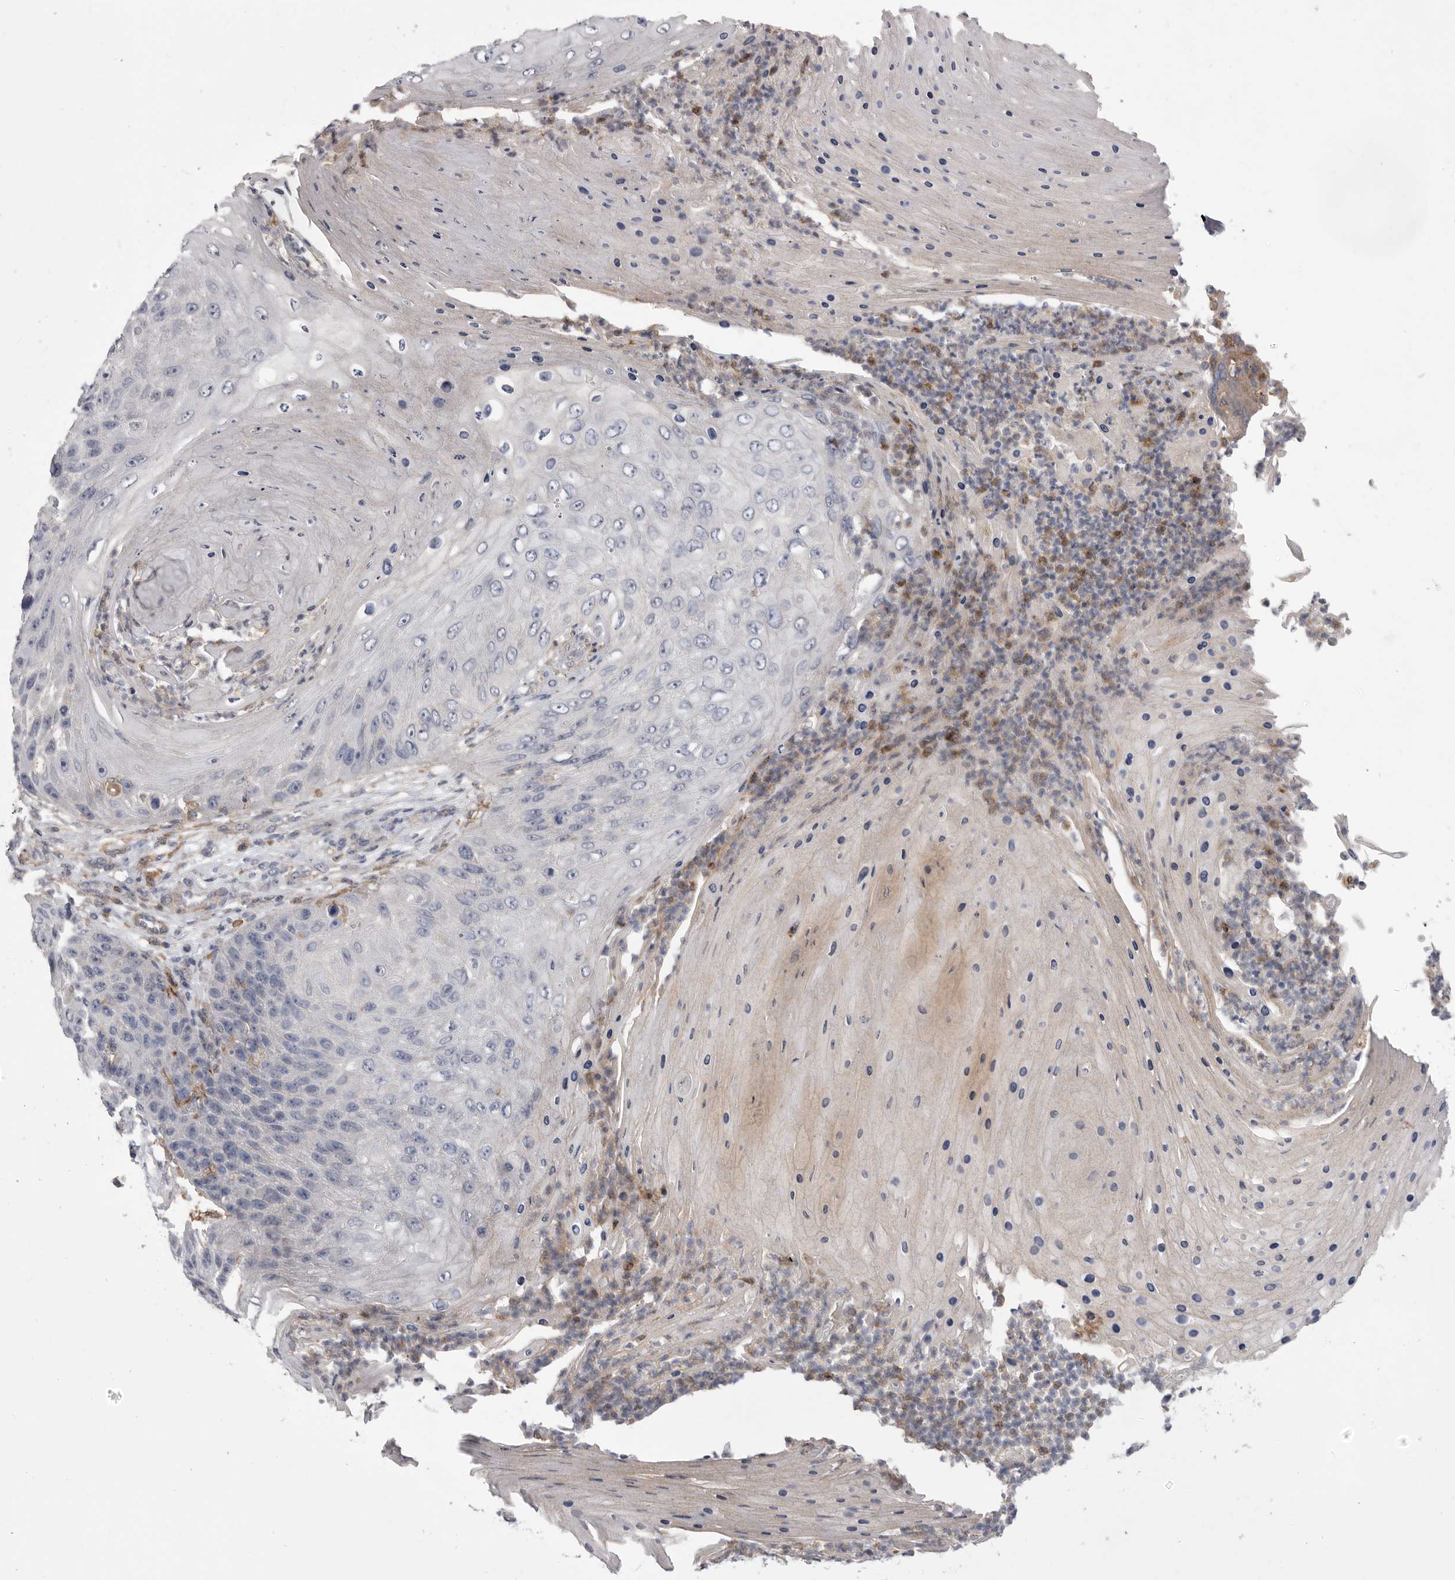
{"staining": {"intensity": "negative", "quantity": "none", "location": "none"}, "tissue": "skin cancer", "cell_type": "Tumor cells", "image_type": "cancer", "snomed": [{"axis": "morphology", "description": "Squamous cell carcinoma, NOS"}, {"axis": "topography", "description": "Skin"}], "caption": "This is an immunohistochemistry photomicrograph of human squamous cell carcinoma (skin). There is no staining in tumor cells.", "gene": "SIGLEC10", "patient": {"sex": "female", "age": 88}}